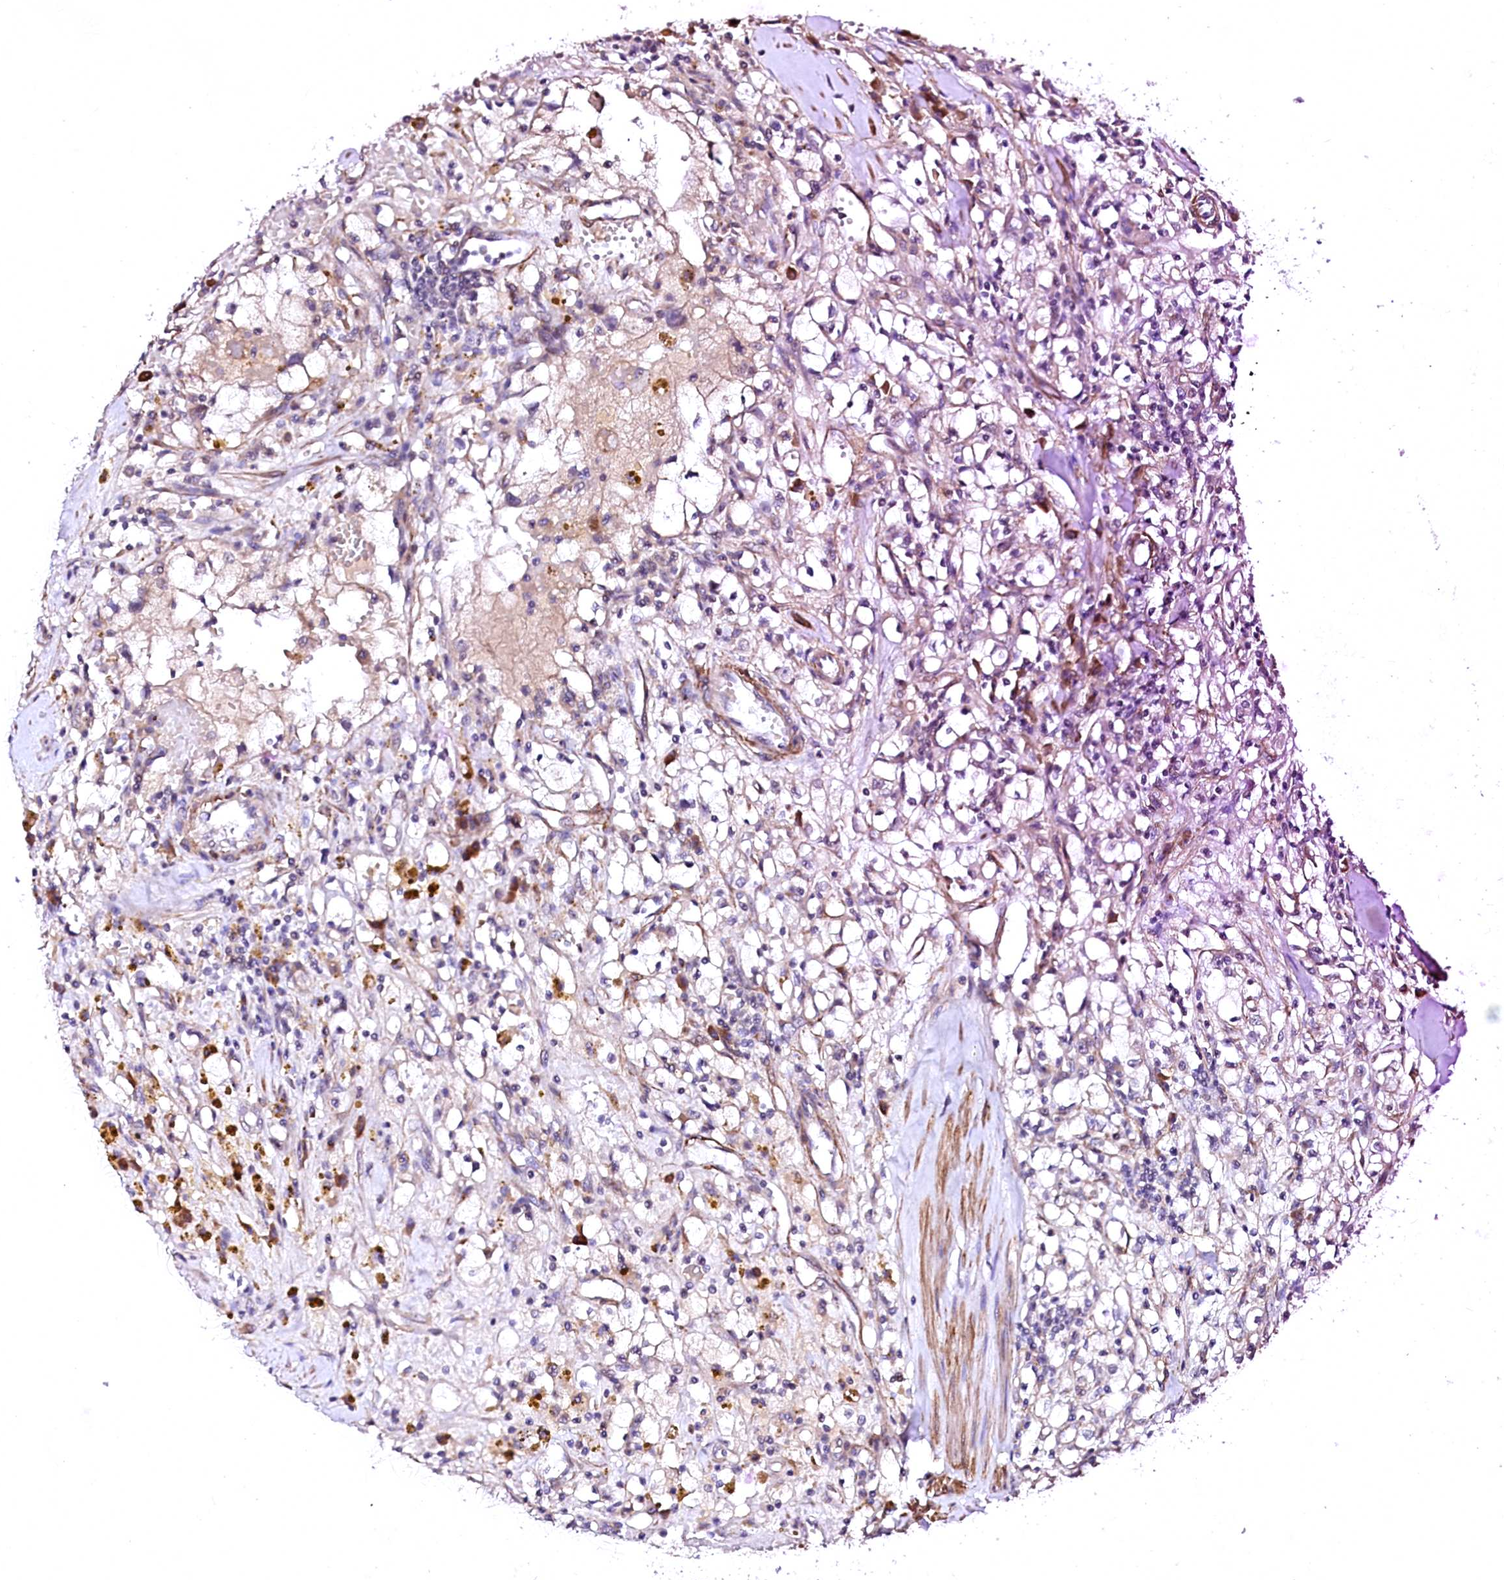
{"staining": {"intensity": "negative", "quantity": "none", "location": "none"}, "tissue": "renal cancer", "cell_type": "Tumor cells", "image_type": "cancer", "snomed": [{"axis": "morphology", "description": "Adenocarcinoma, NOS"}, {"axis": "topography", "description": "Kidney"}], "caption": "The image reveals no significant positivity in tumor cells of renal adenocarcinoma.", "gene": "GPR176", "patient": {"sex": "male", "age": 56}}